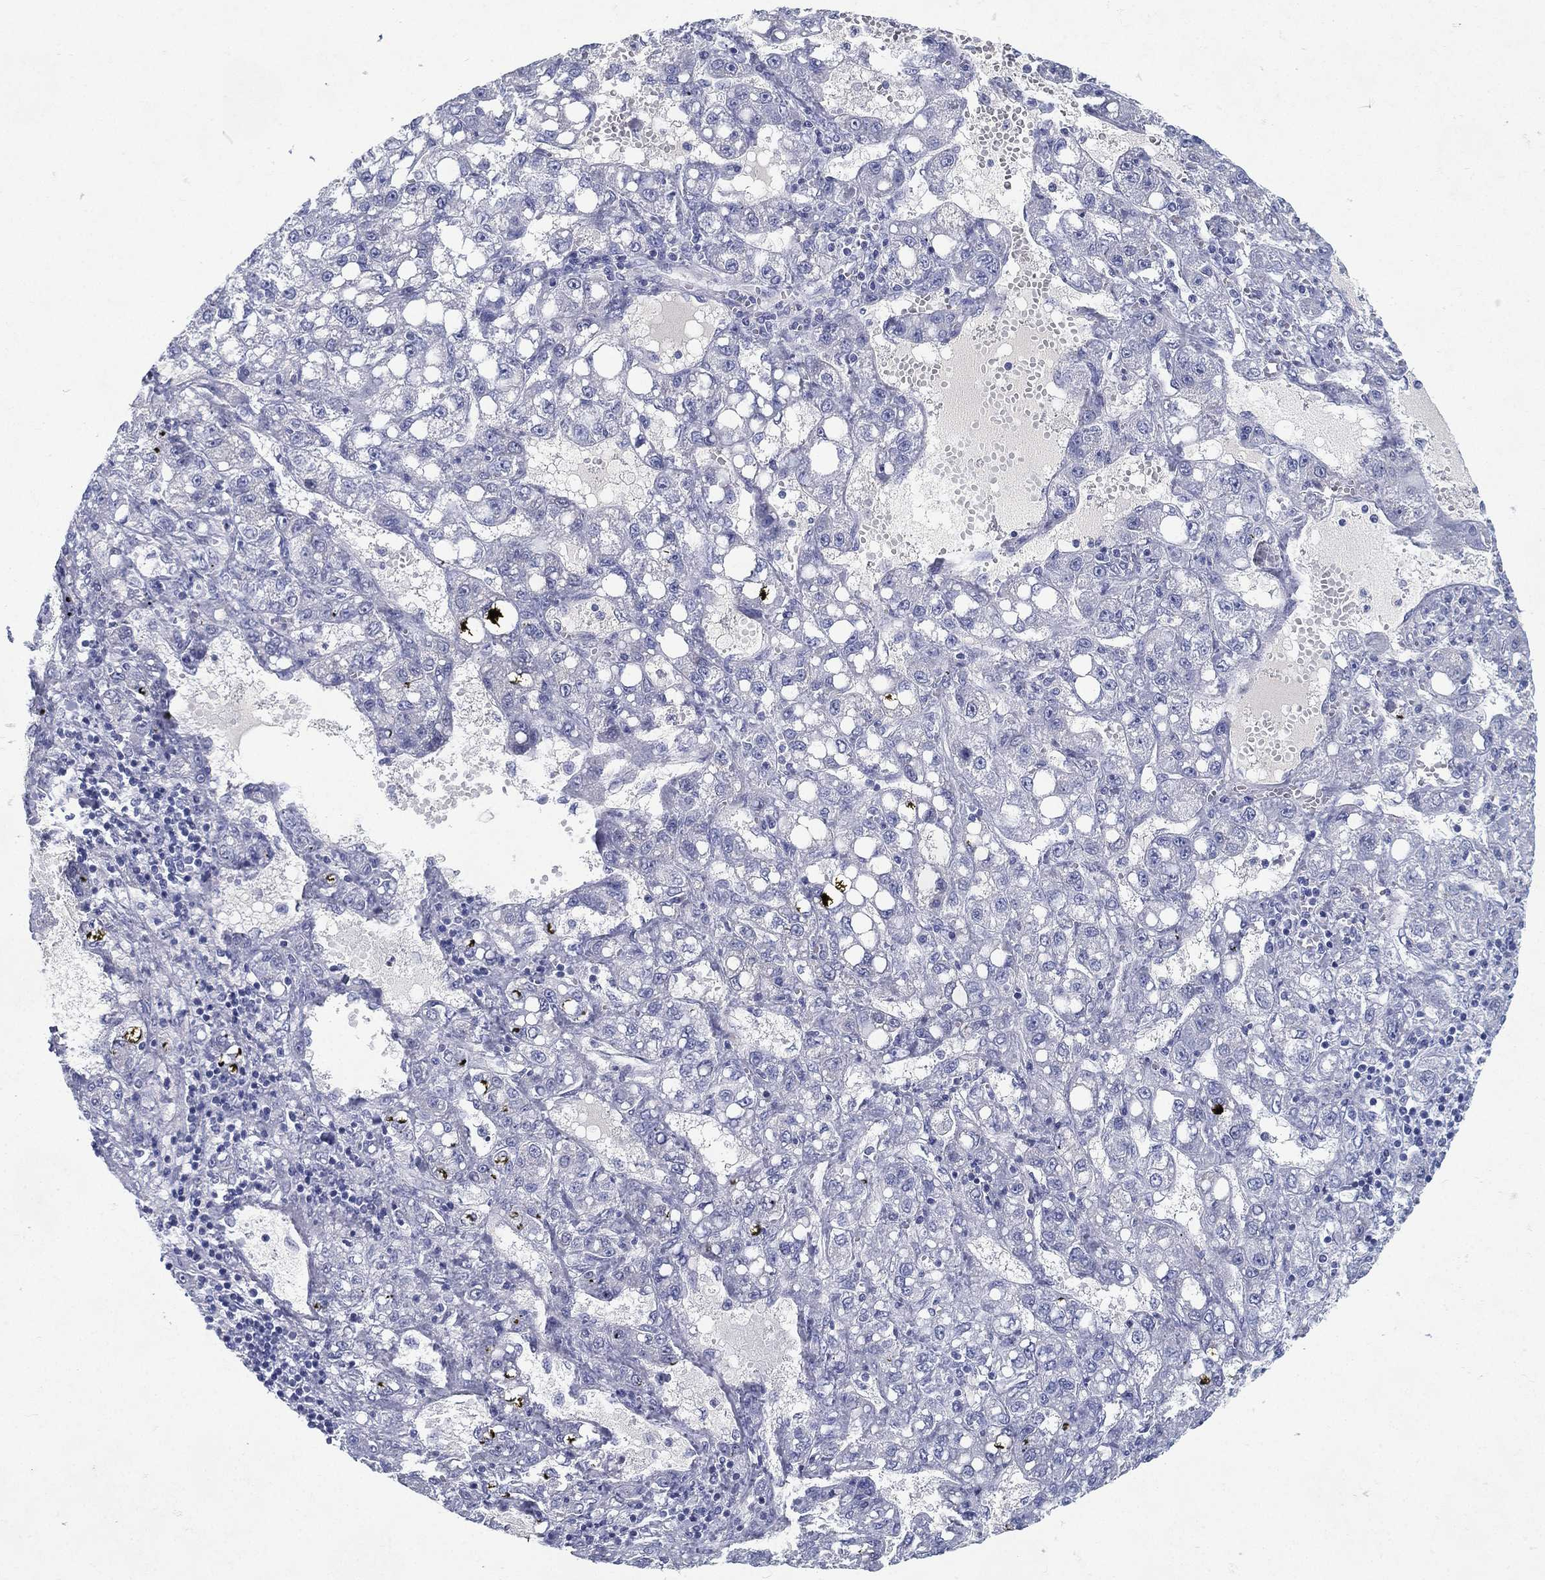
{"staining": {"intensity": "negative", "quantity": "none", "location": "none"}, "tissue": "liver cancer", "cell_type": "Tumor cells", "image_type": "cancer", "snomed": [{"axis": "morphology", "description": "Carcinoma, Hepatocellular, NOS"}, {"axis": "topography", "description": "Liver"}], "caption": "Immunohistochemistry (IHC) of liver cancer (hepatocellular carcinoma) demonstrates no staining in tumor cells. (DAB (3,3'-diaminobenzidine) IHC visualized using brightfield microscopy, high magnification).", "gene": "RGS13", "patient": {"sex": "female", "age": 65}}